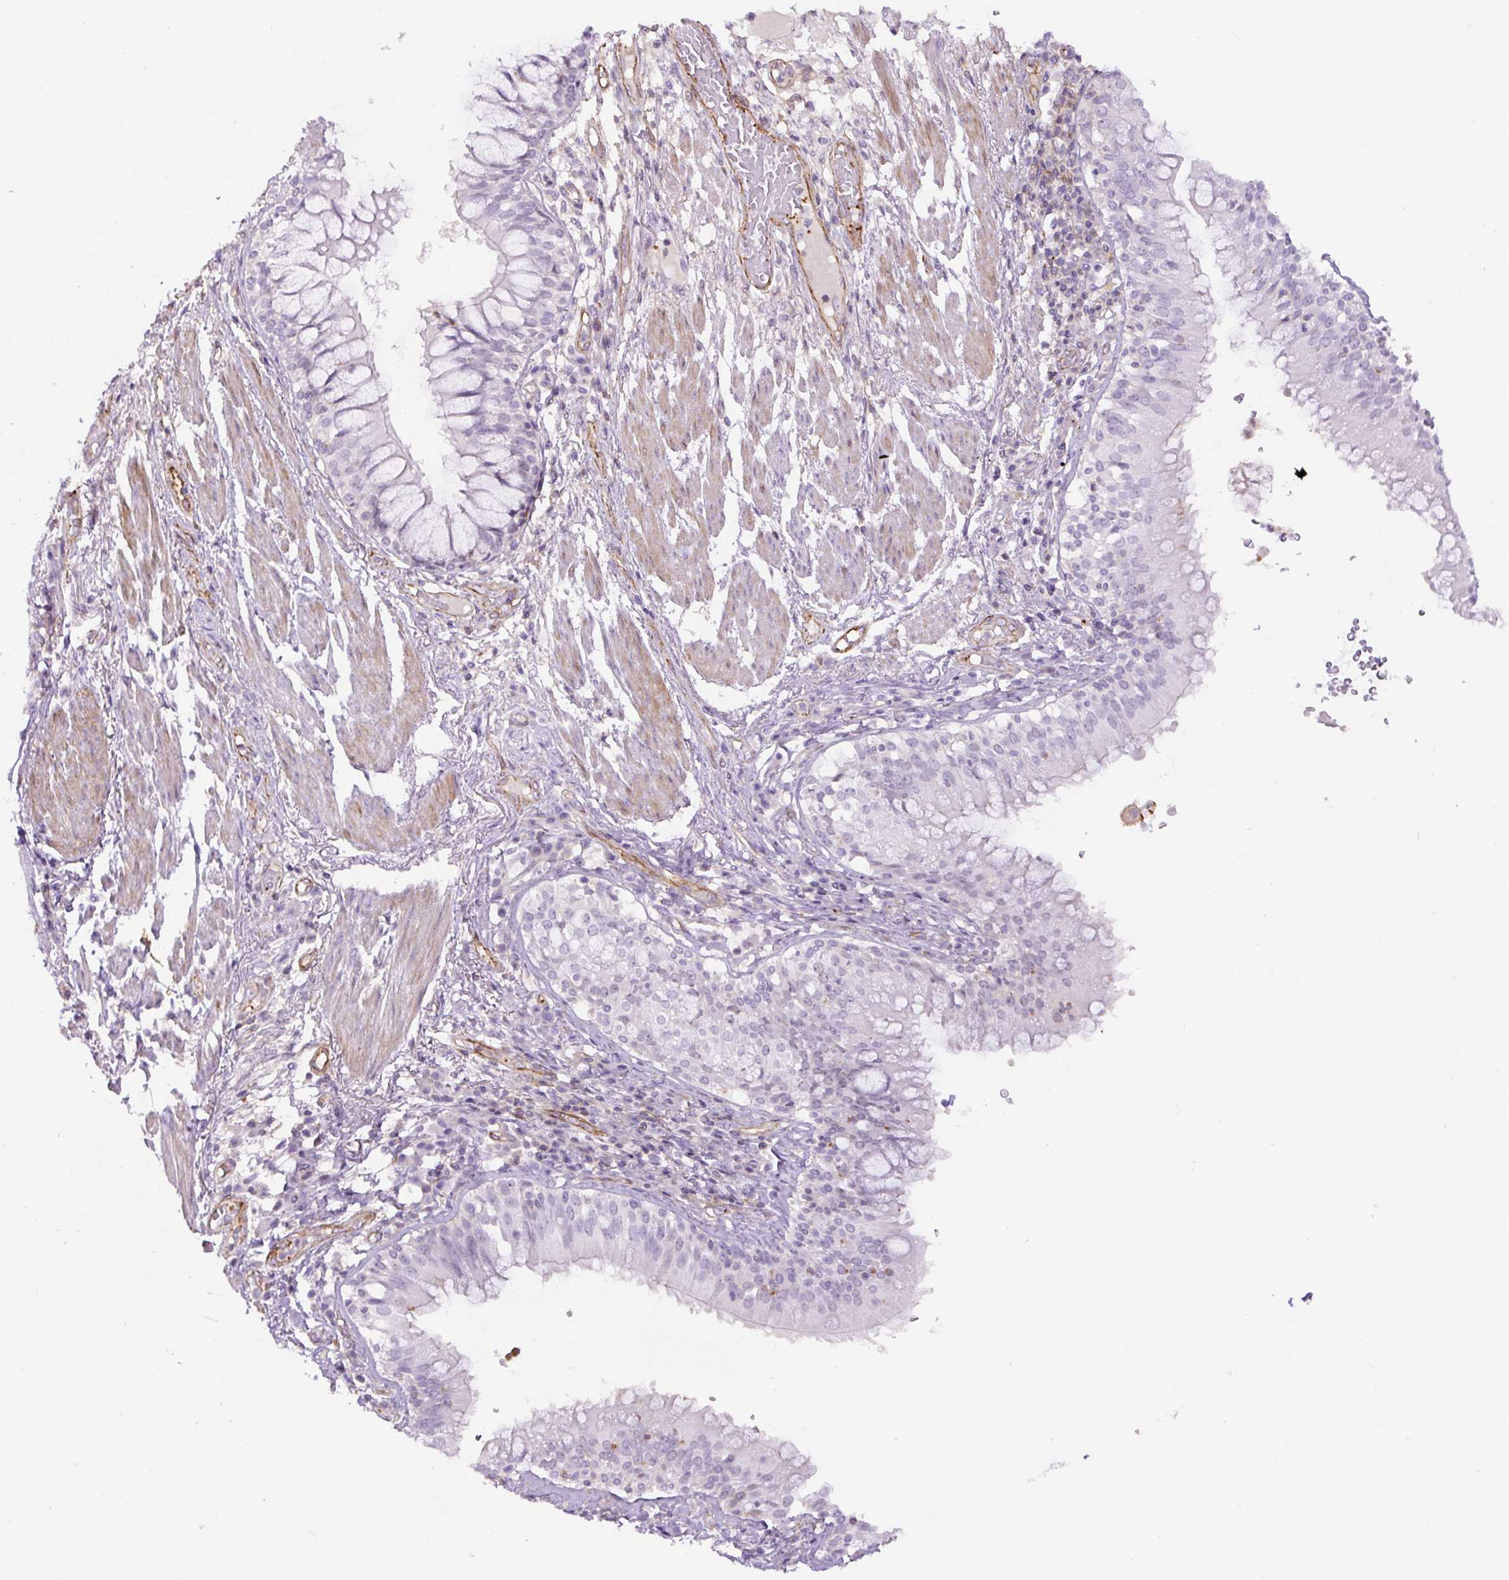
{"staining": {"intensity": "negative", "quantity": "none", "location": "none"}, "tissue": "adipose tissue", "cell_type": "Adipocytes", "image_type": "normal", "snomed": [{"axis": "morphology", "description": "Normal tissue, NOS"}, {"axis": "topography", "description": "Cartilage tissue"}, {"axis": "topography", "description": "Bronchus"}], "caption": "Unremarkable adipose tissue was stained to show a protein in brown. There is no significant positivity in adipocytes. Nuclei are stained in blue.", "gene": "B3GALT5", "patient": {"sex": "male", "age": 56}}